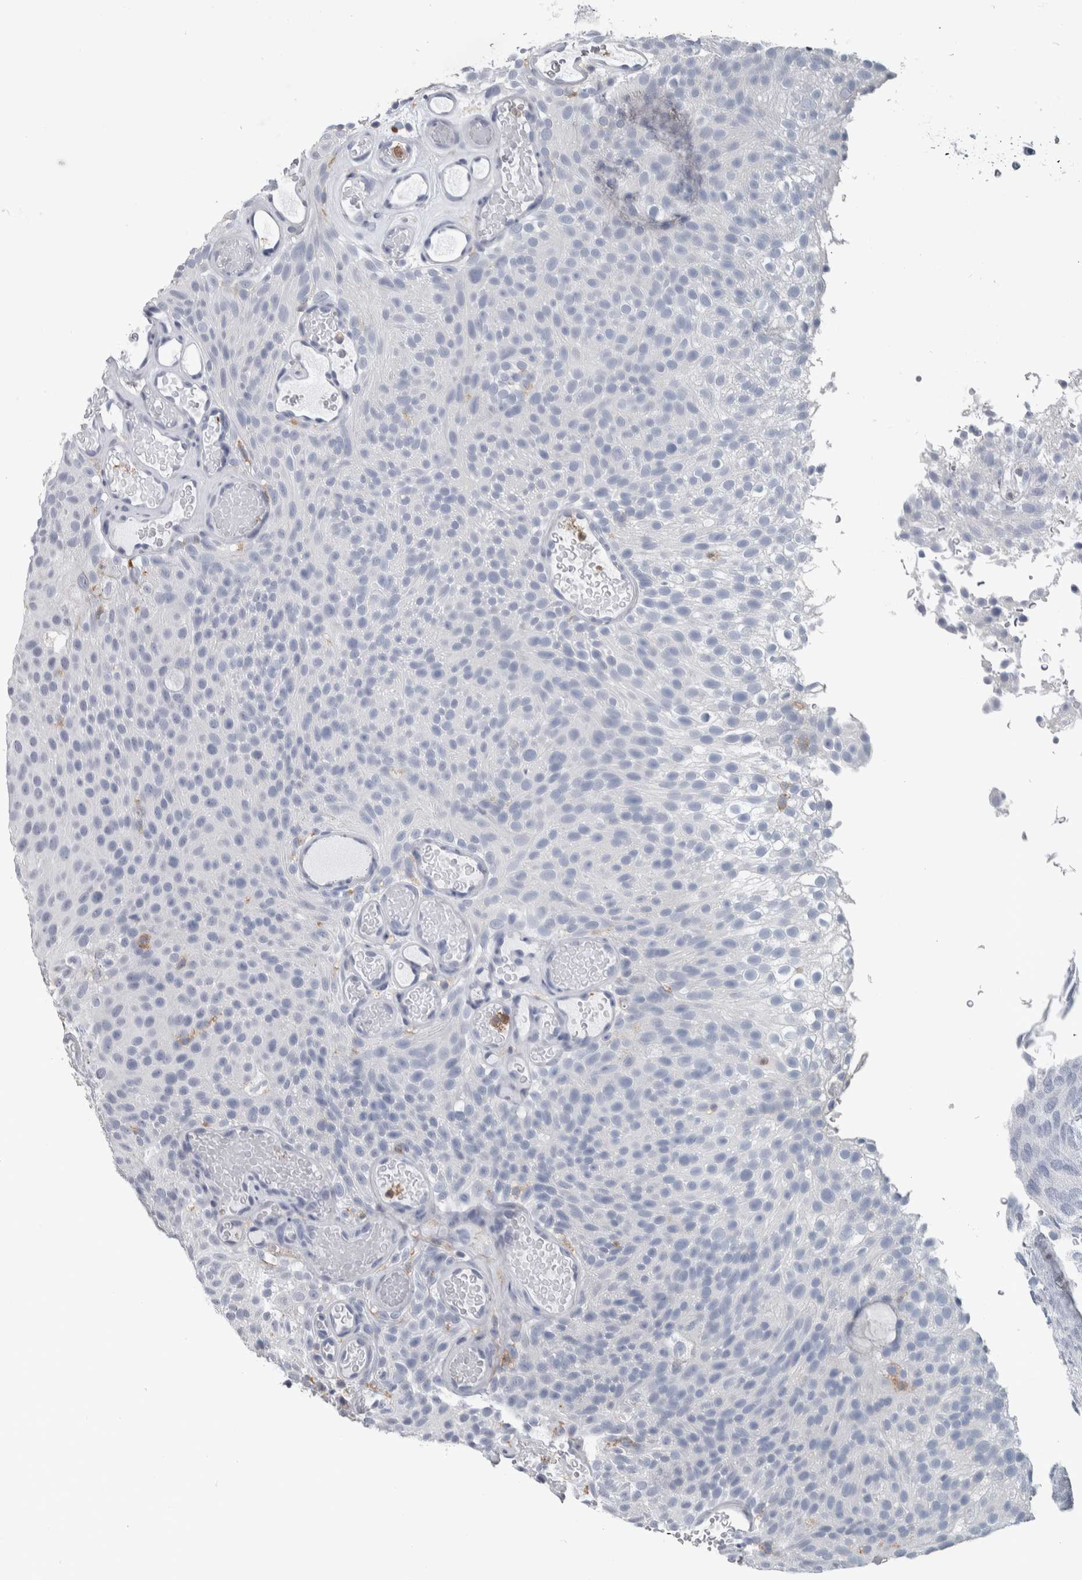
{"staining": {"intensity": "negative", "quantity": "none", "location": "none"}, "tissue": "urothelial cancer", "cell_type": "Tumor cells", "image_type": "cancer", "snomed": [{"axis": "morphology", "description": "Urothelial carcinoma, Low grade"}, {"axis": "topography", "description": "Urinary bladder"}], "caption": "An IHC image of urothelial cancer is shown. There is no staining in tumor cells of urothelial cancer.", "gene": "SKAP2", "patient": {"sex": "male", "age": 78}}